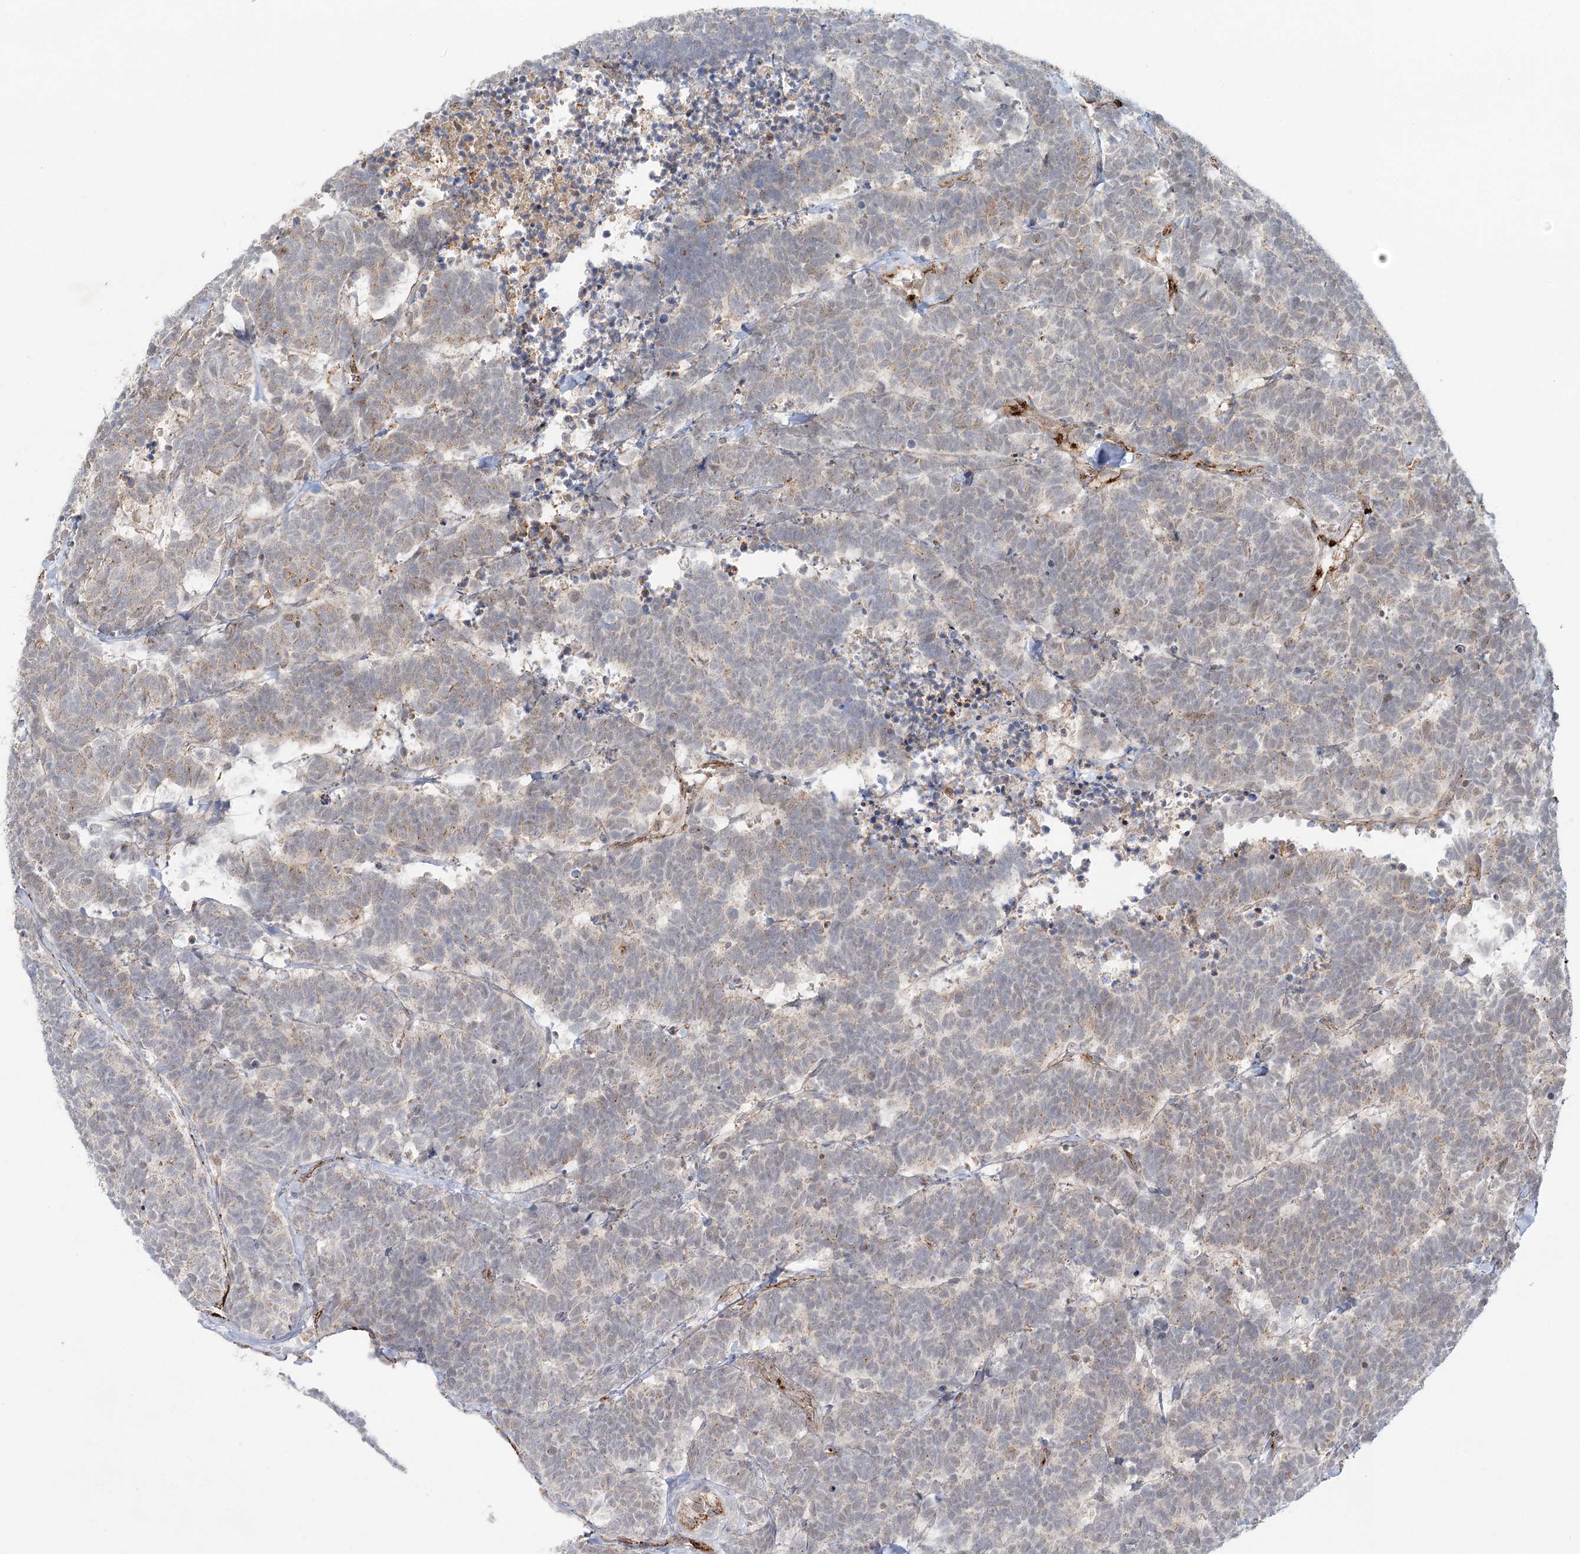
{"staining": {"intensity": "weak", "quantity": "<25%", "location": "cytoplasmic/membranous"}, "tissue": "carcinoid", "cell_type": "Tumor cells", "image_type": "cancer", "snomed": [{"axis": "morphology", "description": "Carcinoma, NOS"}, {"axis": "morphology", "description": "Carcinoid, malignant, NOS"}, {"axis": "topography", "description": "Urinary bladder"}], "caption": "This is an IHC image of human carcinoma. There is no positivity in tumor cells.", "gene": "KBTBD4", "patient": {"sex": "male", "age": 57}}